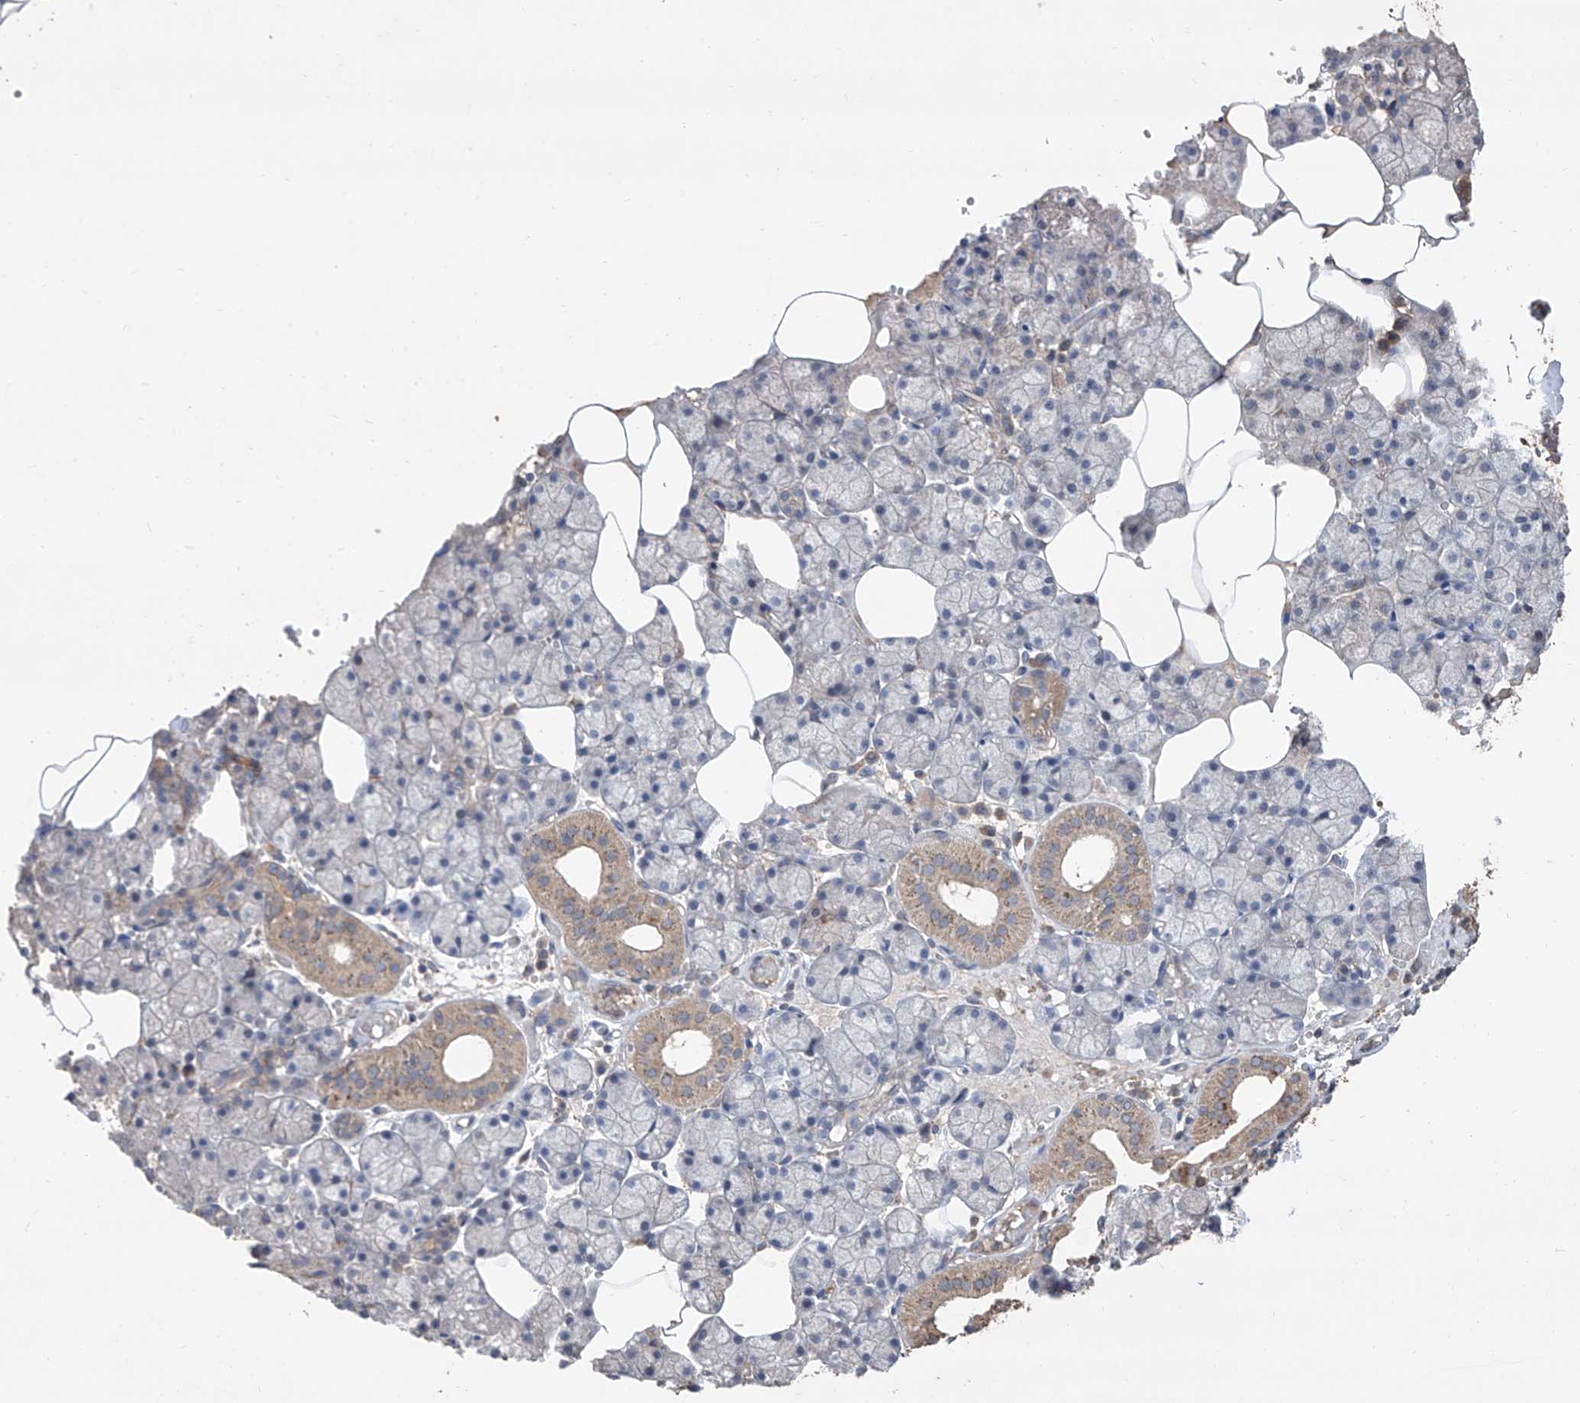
{"staining": {"intensity": "weak", "quantity": "<25%", "location": "cytoplasmic/membranous"}, "tissue": "salivary gland", "cell_type": "Glandular cells", "image_type": "normal", "snomed": [{"axis": "morphology", "description": "Normal tissue, NOS"}, {"axis": "topography", "description": "Salivary gland"}], "caption": "Glandular cells show no significant expression in benign salivary gland. (DAB immunohistochemistry (IHC), high magnification).", "gene": "EDN1", "patient": {"sex": "male", "age": 62}}